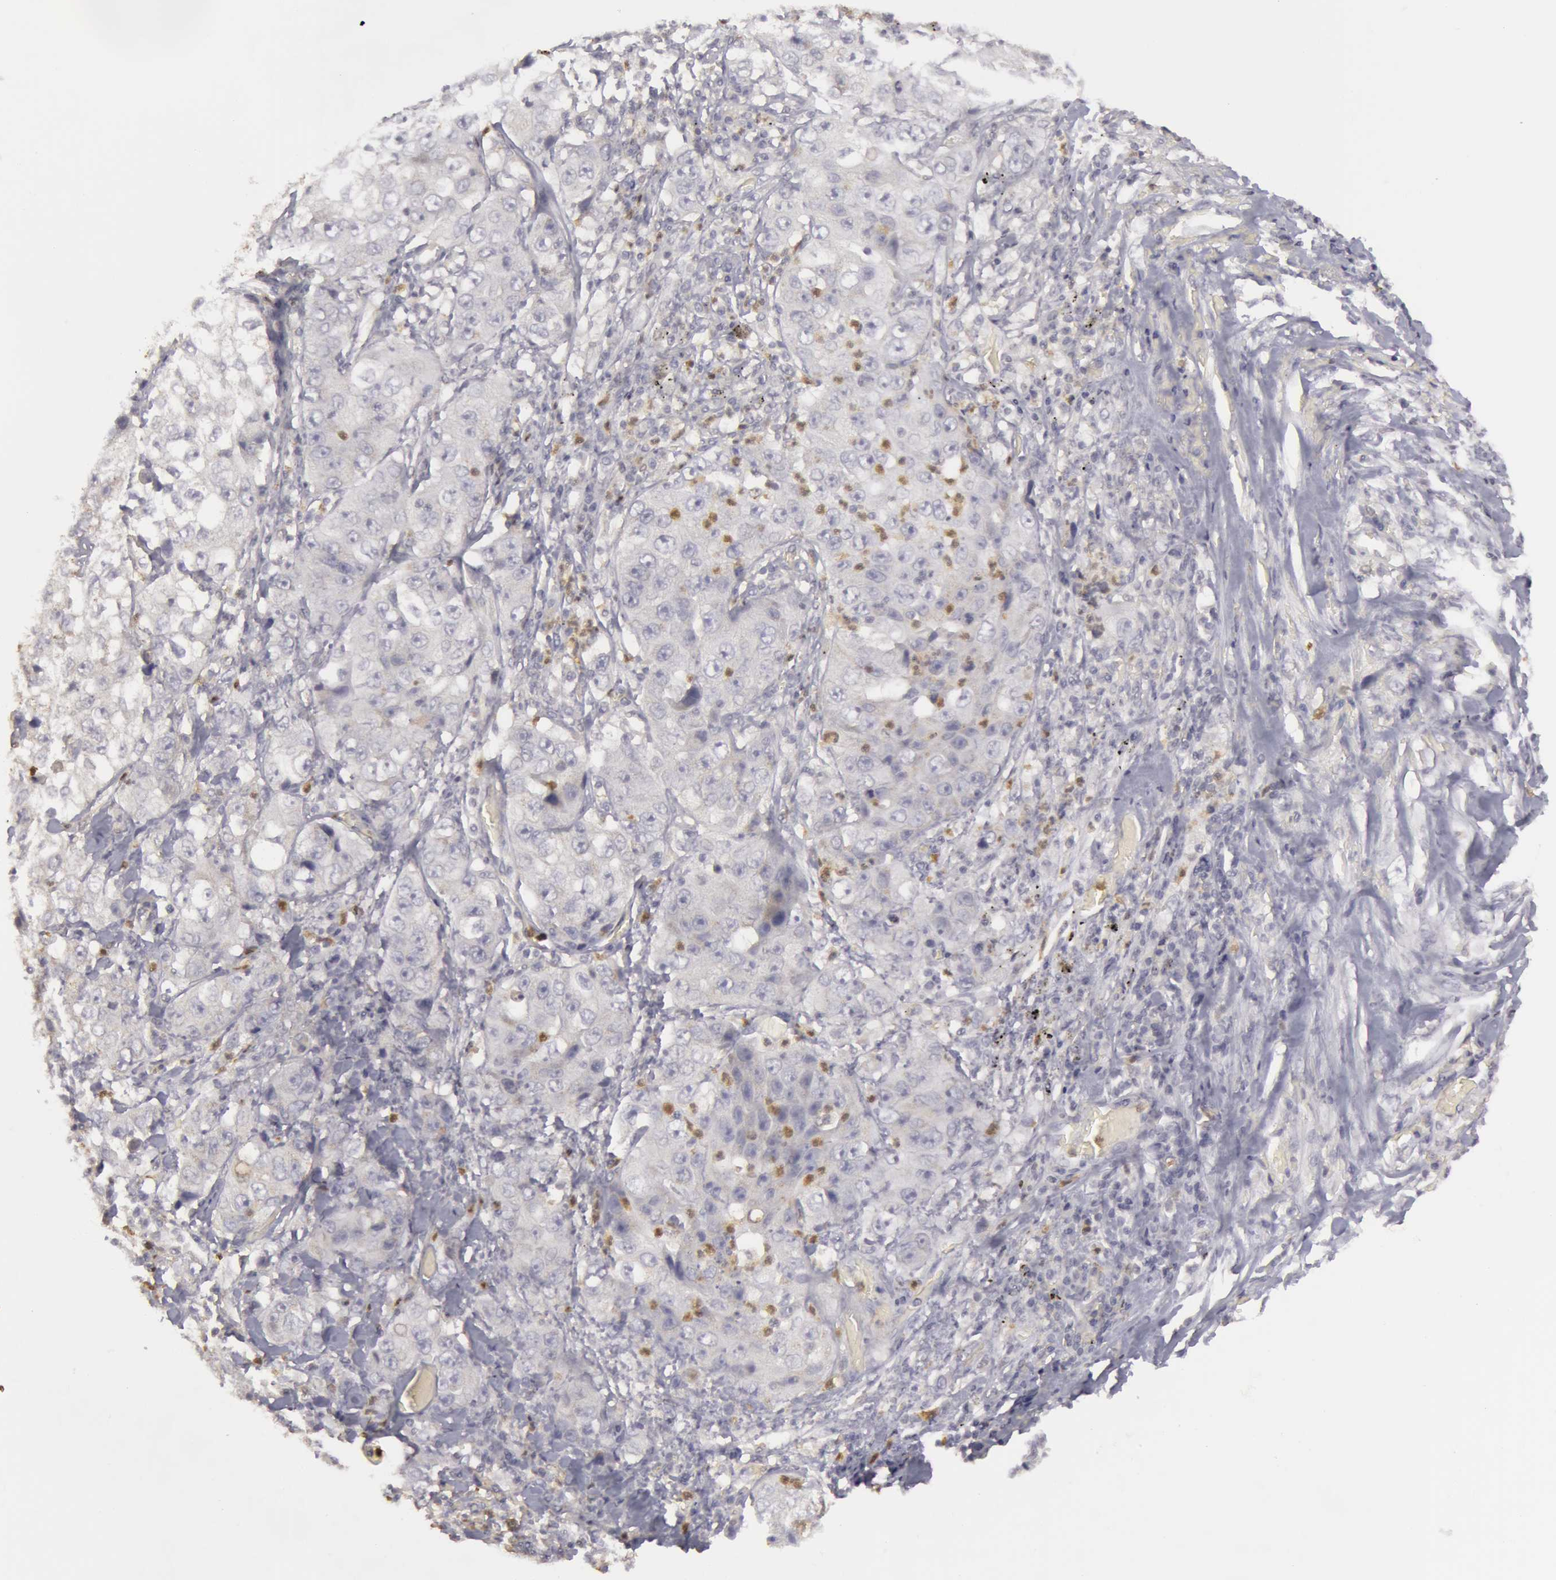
{"staining": {"intensity": "negative", "quantity": "none", "location": "none"}, "tissue": "lung cancer", "cell_type": "Tumor cells", "image_type": "cancer", "snomed": [{"axis": "morphology", "description": "Squamous cell carcinoma, NOS"}, {"axis": "topography", "description": "Lung"}], "caption": "Tumor cells are negative for brown protein staining in squamous cell carcinoma (lung). (DAB immunohistochemistry (IHC) with hematoxylin counter stain).", "gene": "CAT", "patient": {"sex": "male", "age": 64}}